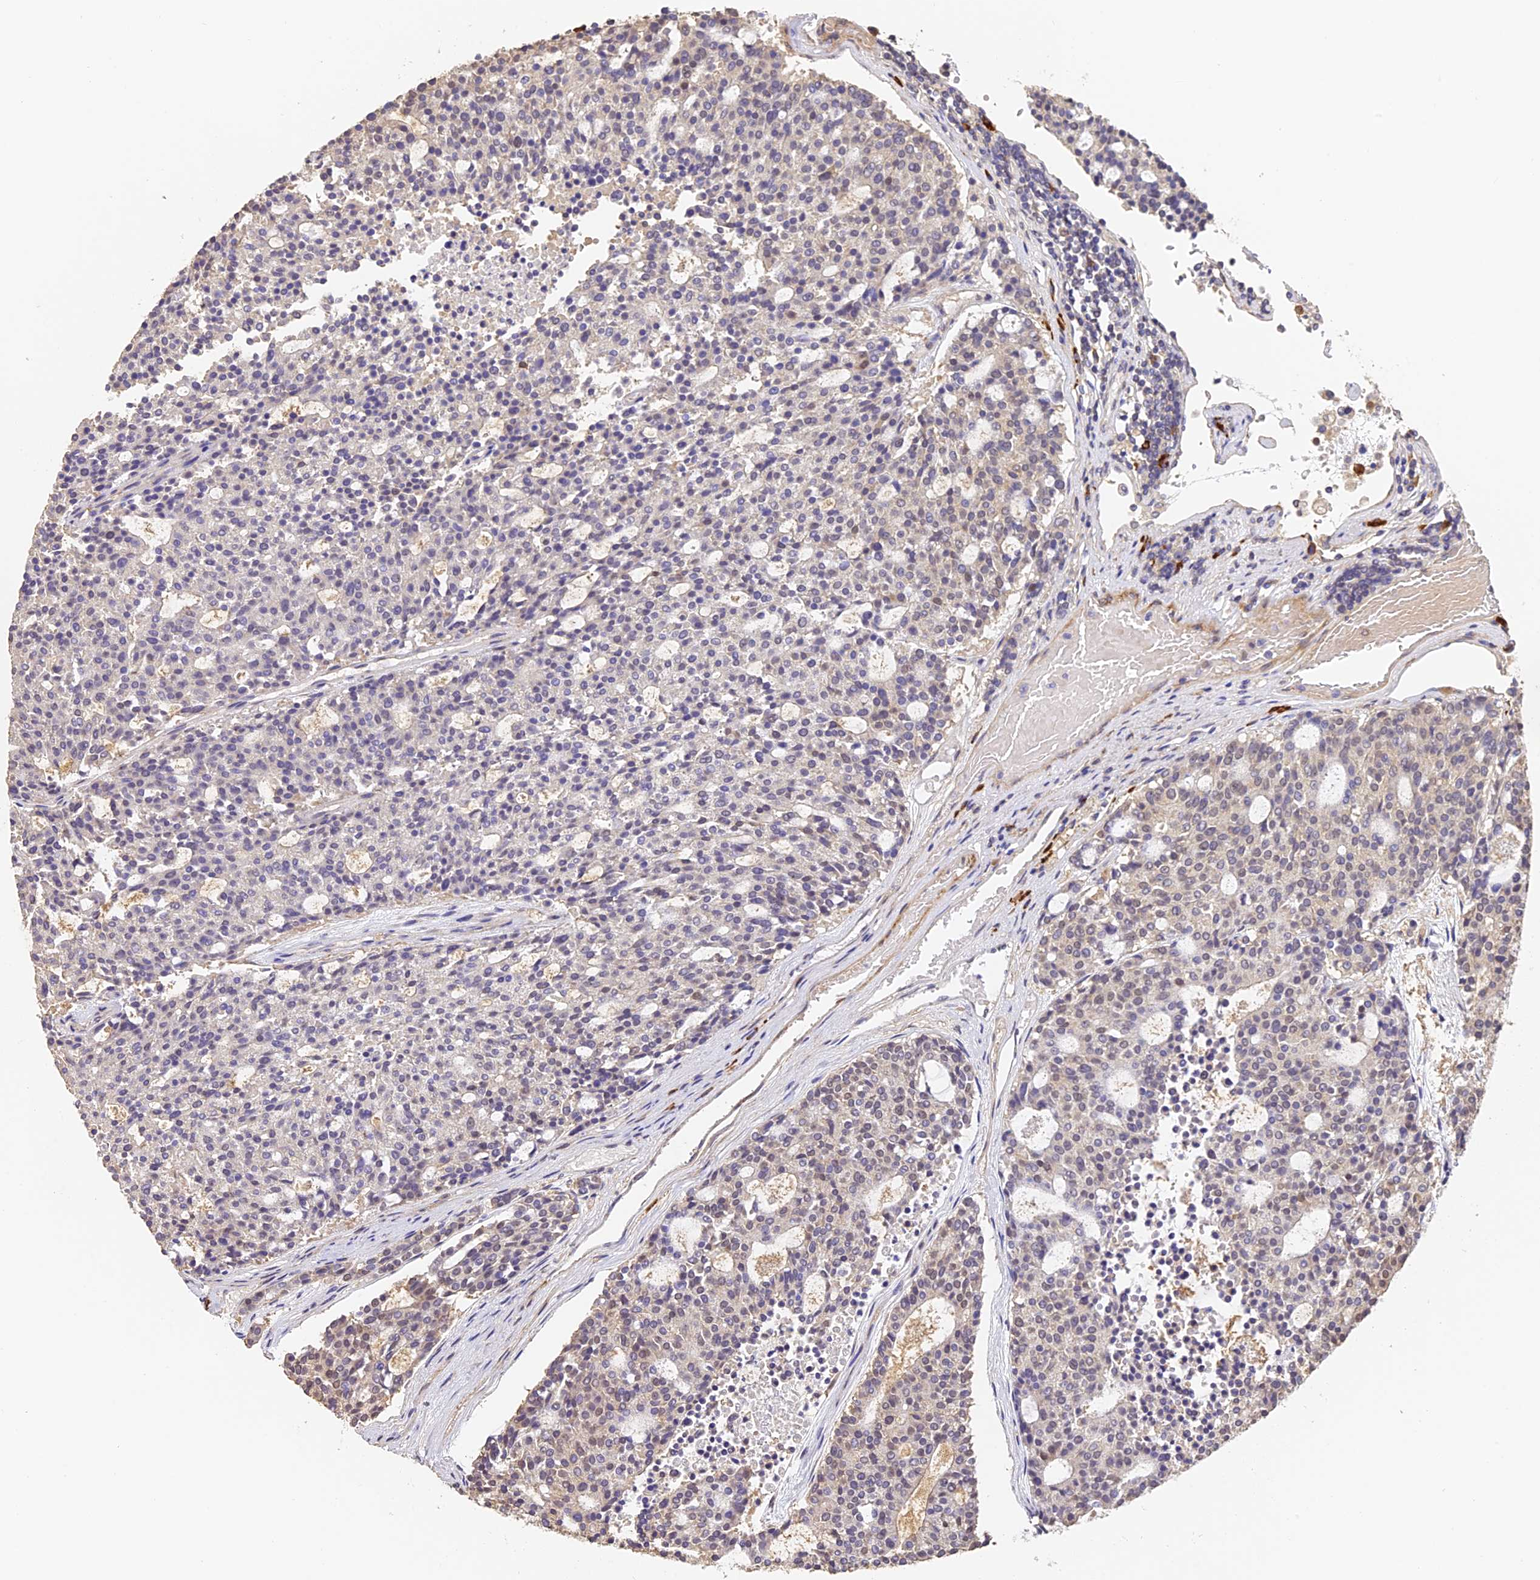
{"staining": {"intensity": "negative", "quantity": "none", "location": "none"}, "tissue": "carcinoid", "cell_type": "Tumor cells", "image_type": "cancer", "snomed": [{"axis": "morphology", "description": "Carcinoid, malignant, NOS"}, {"axis": "topography", "description": "Pancreas"}], "caption": "Tumor cells are negative for brown protein staining in carcinoid. Nuclei are stained in blue.", "gene": "SLC11A1", "patient": {"sex": "female", "age": 54}}